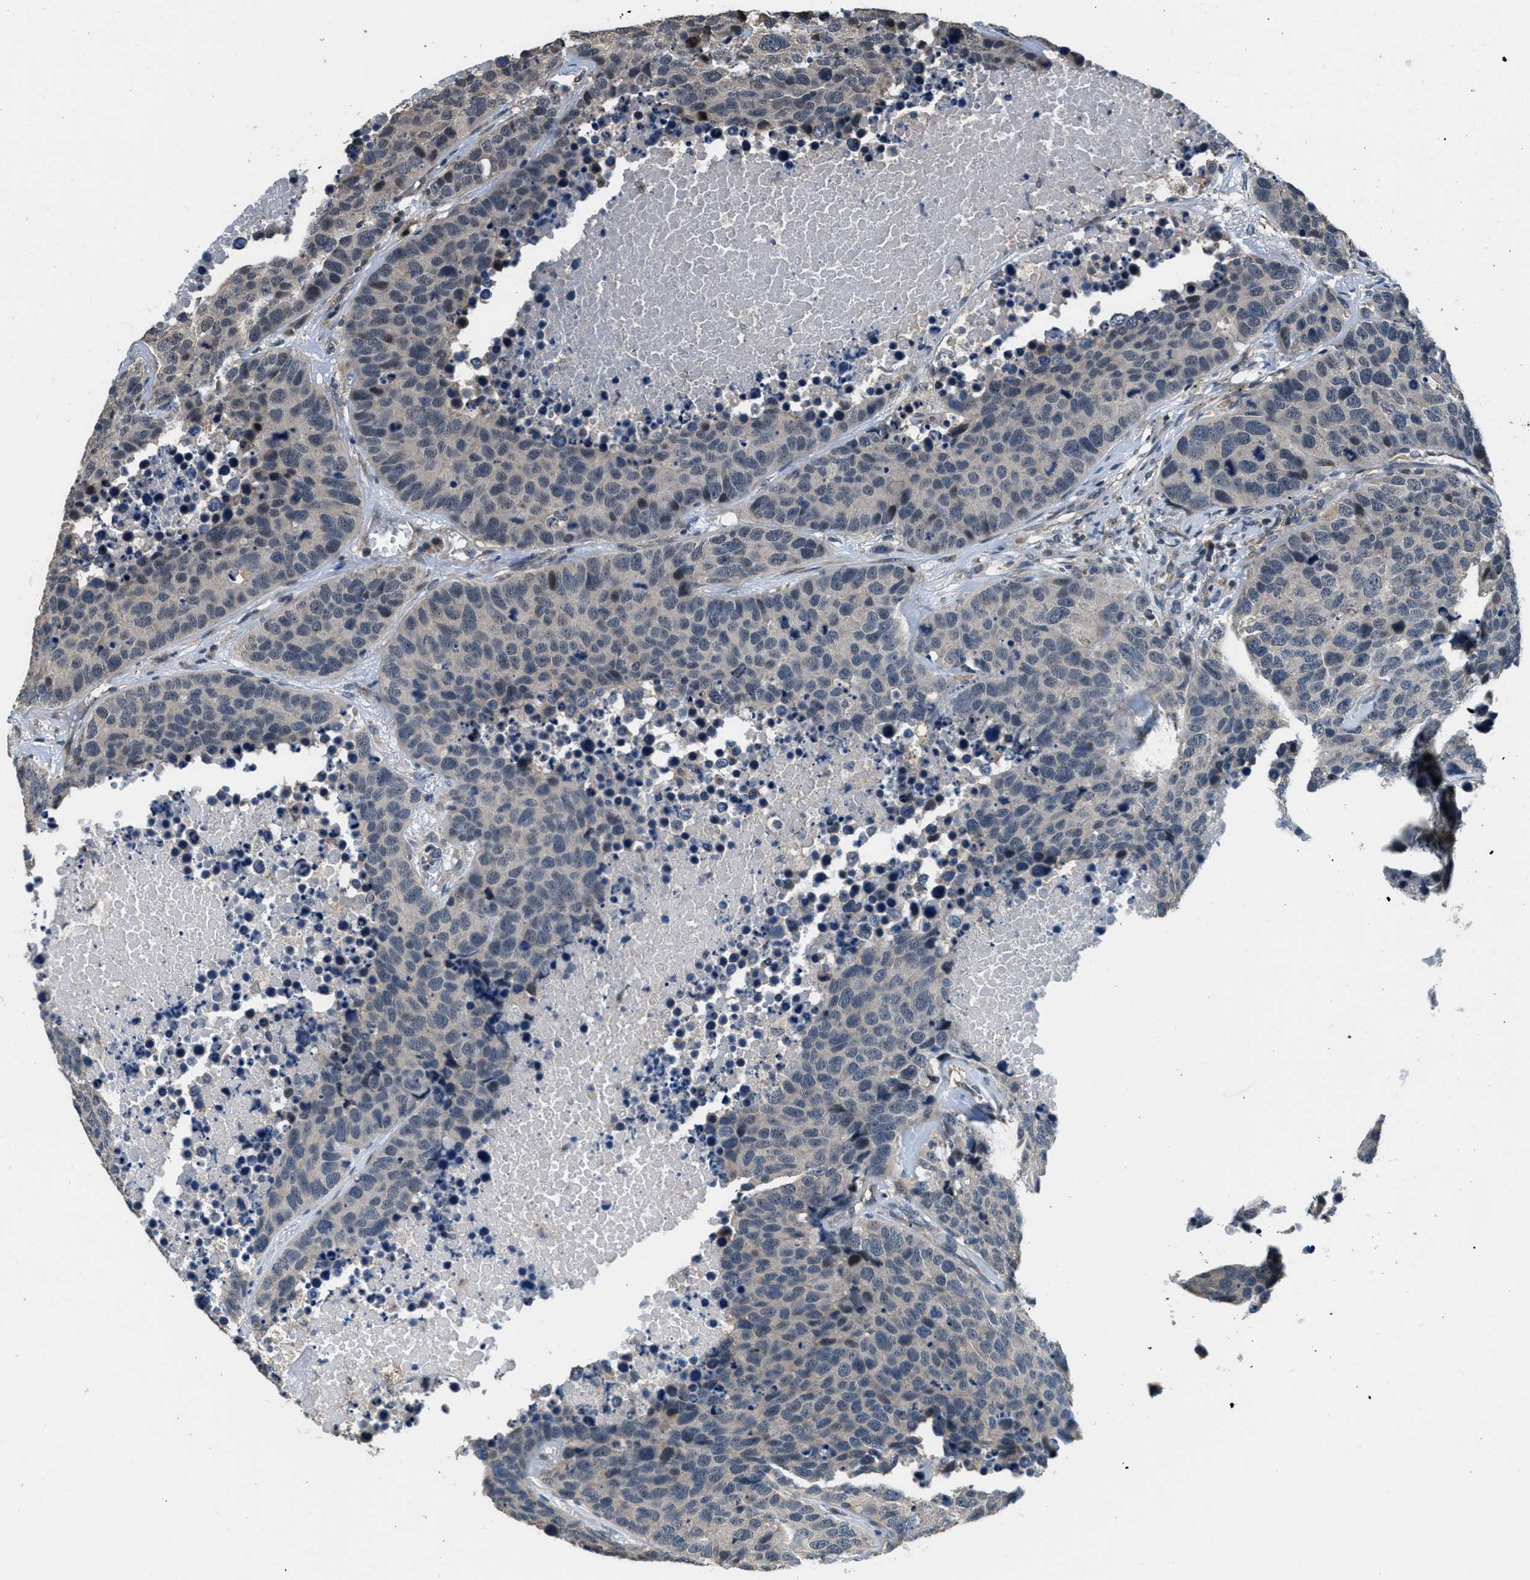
{"staining": {"intensity": "weak", "quantity": "<25%", "location": "nuclear"}, "tissue": "carcinoid", "cell_type": "Tumor cells", "image_type": "cancer", "snomed": [{"axis": "morphology", "description": "Carcinoid, malignant, NOS"}, {"axis": "topography", "description": "Lung"}], "caption": "Immunohistochemistry (IHC) micrograph of neoplastic tissue: carcinoid (malignant) stained with DAB exhibits no significant protein expression in tumor cells. Nuclei are stained in blue.", "gene": "NAT1", "patient": {"sex": "male", "age": 60}}